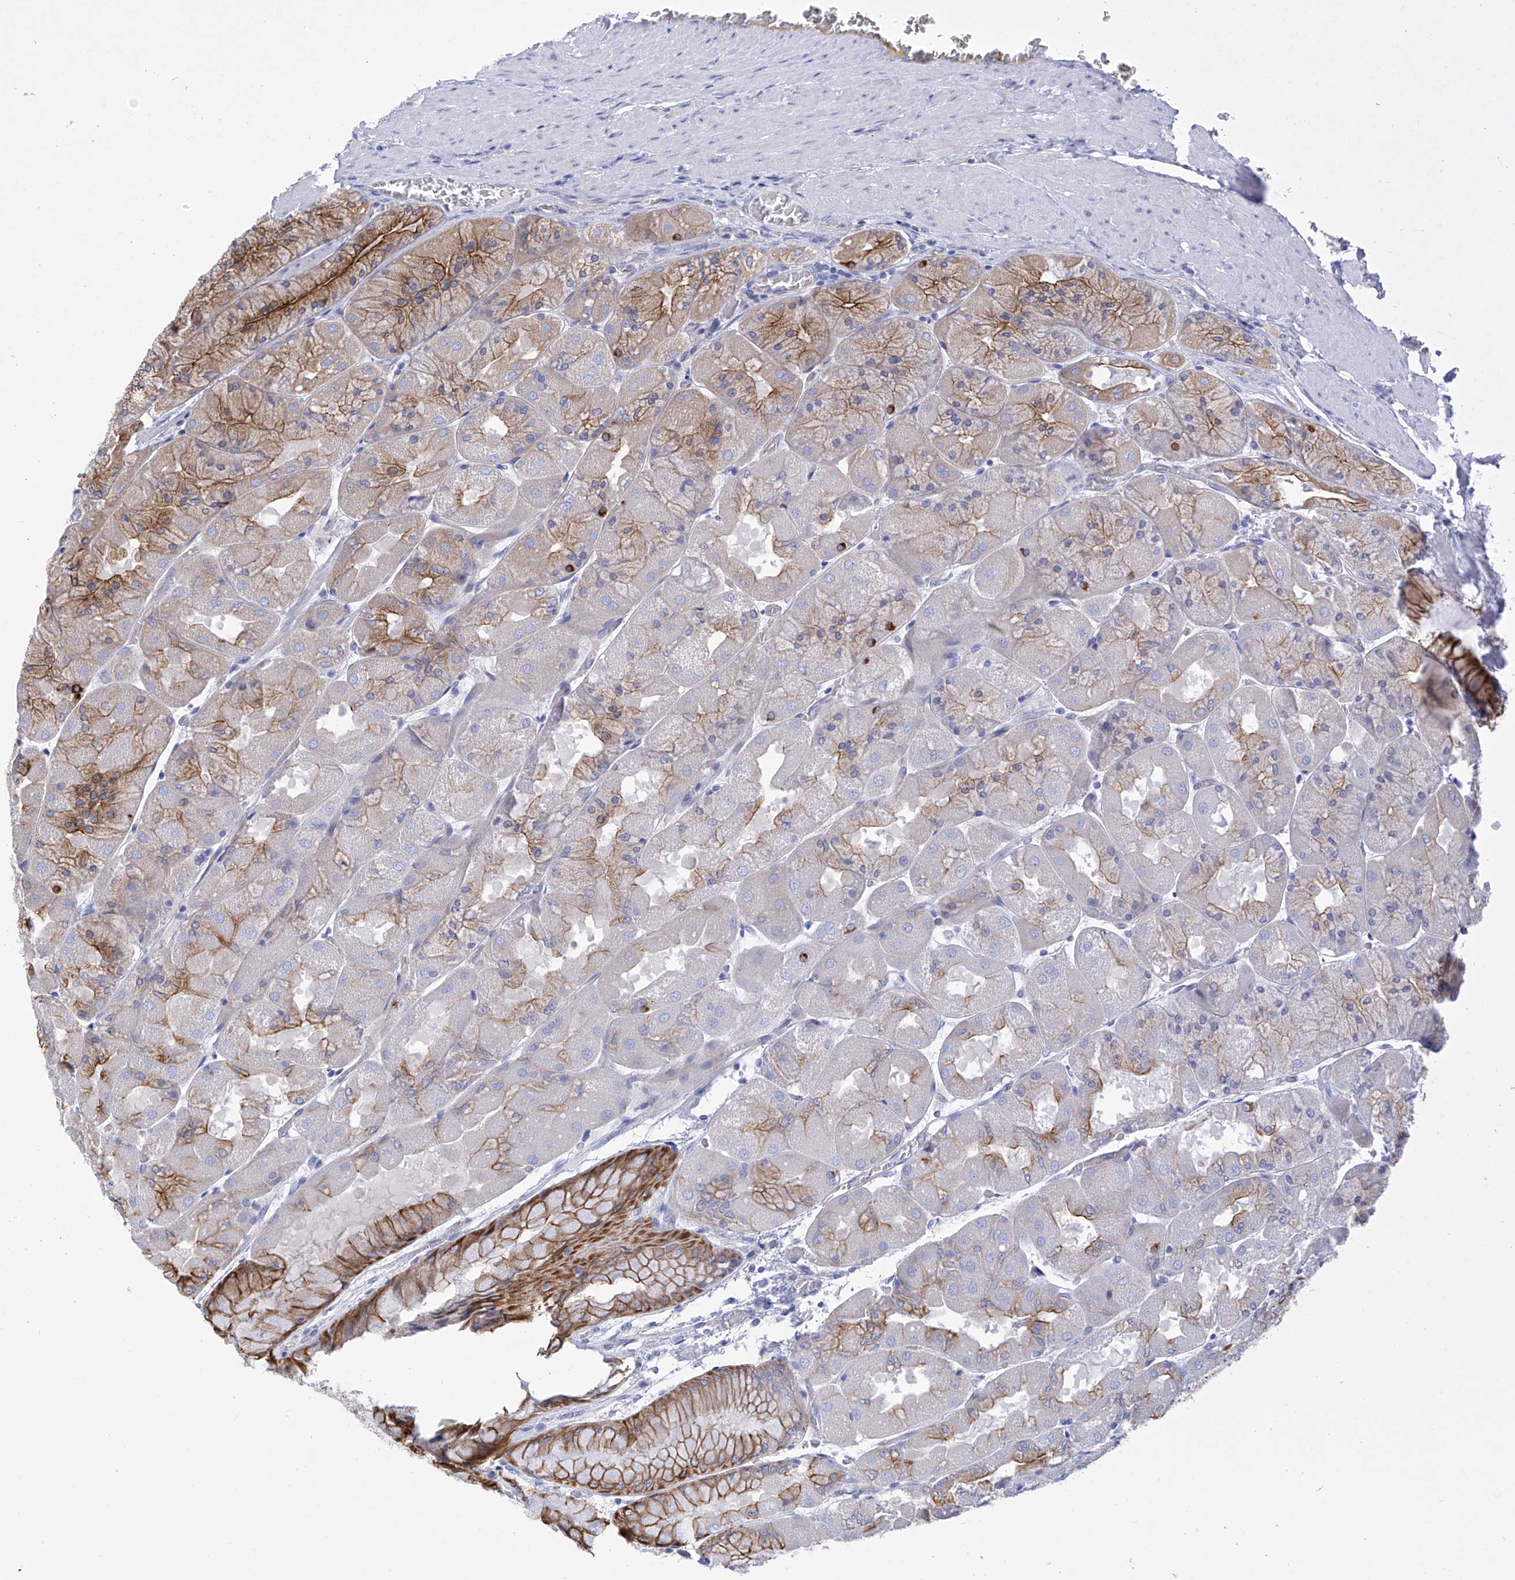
{"staining": {"intensity": "moderate", "quantity": "25%-75%", "location": "cytoplasmic/membranous"}, "tissue": "stomach", "cell_type": "Glandular cells", "image_type": "normal", "snomed": [{"axis": "morphology", "description": "Normal tissue, NOS"}, {"axis": "topography", "description": "Stomach"}], "caption": "High-magnification brightfield microscopy of normal stomach stained with DAB (brown) and counterstained with hematoxylin (blue). glandular cells exhibit moderate cytoplasmic/membranous expression is appreciated in about25%-75% of cells. Using DAB (brown) and hematoxylin (blue) stains, captured at high magnification using brightfield microscopy.", "gene": "PIK3C2B", "patient": {"sex": "female", "age": 61}}